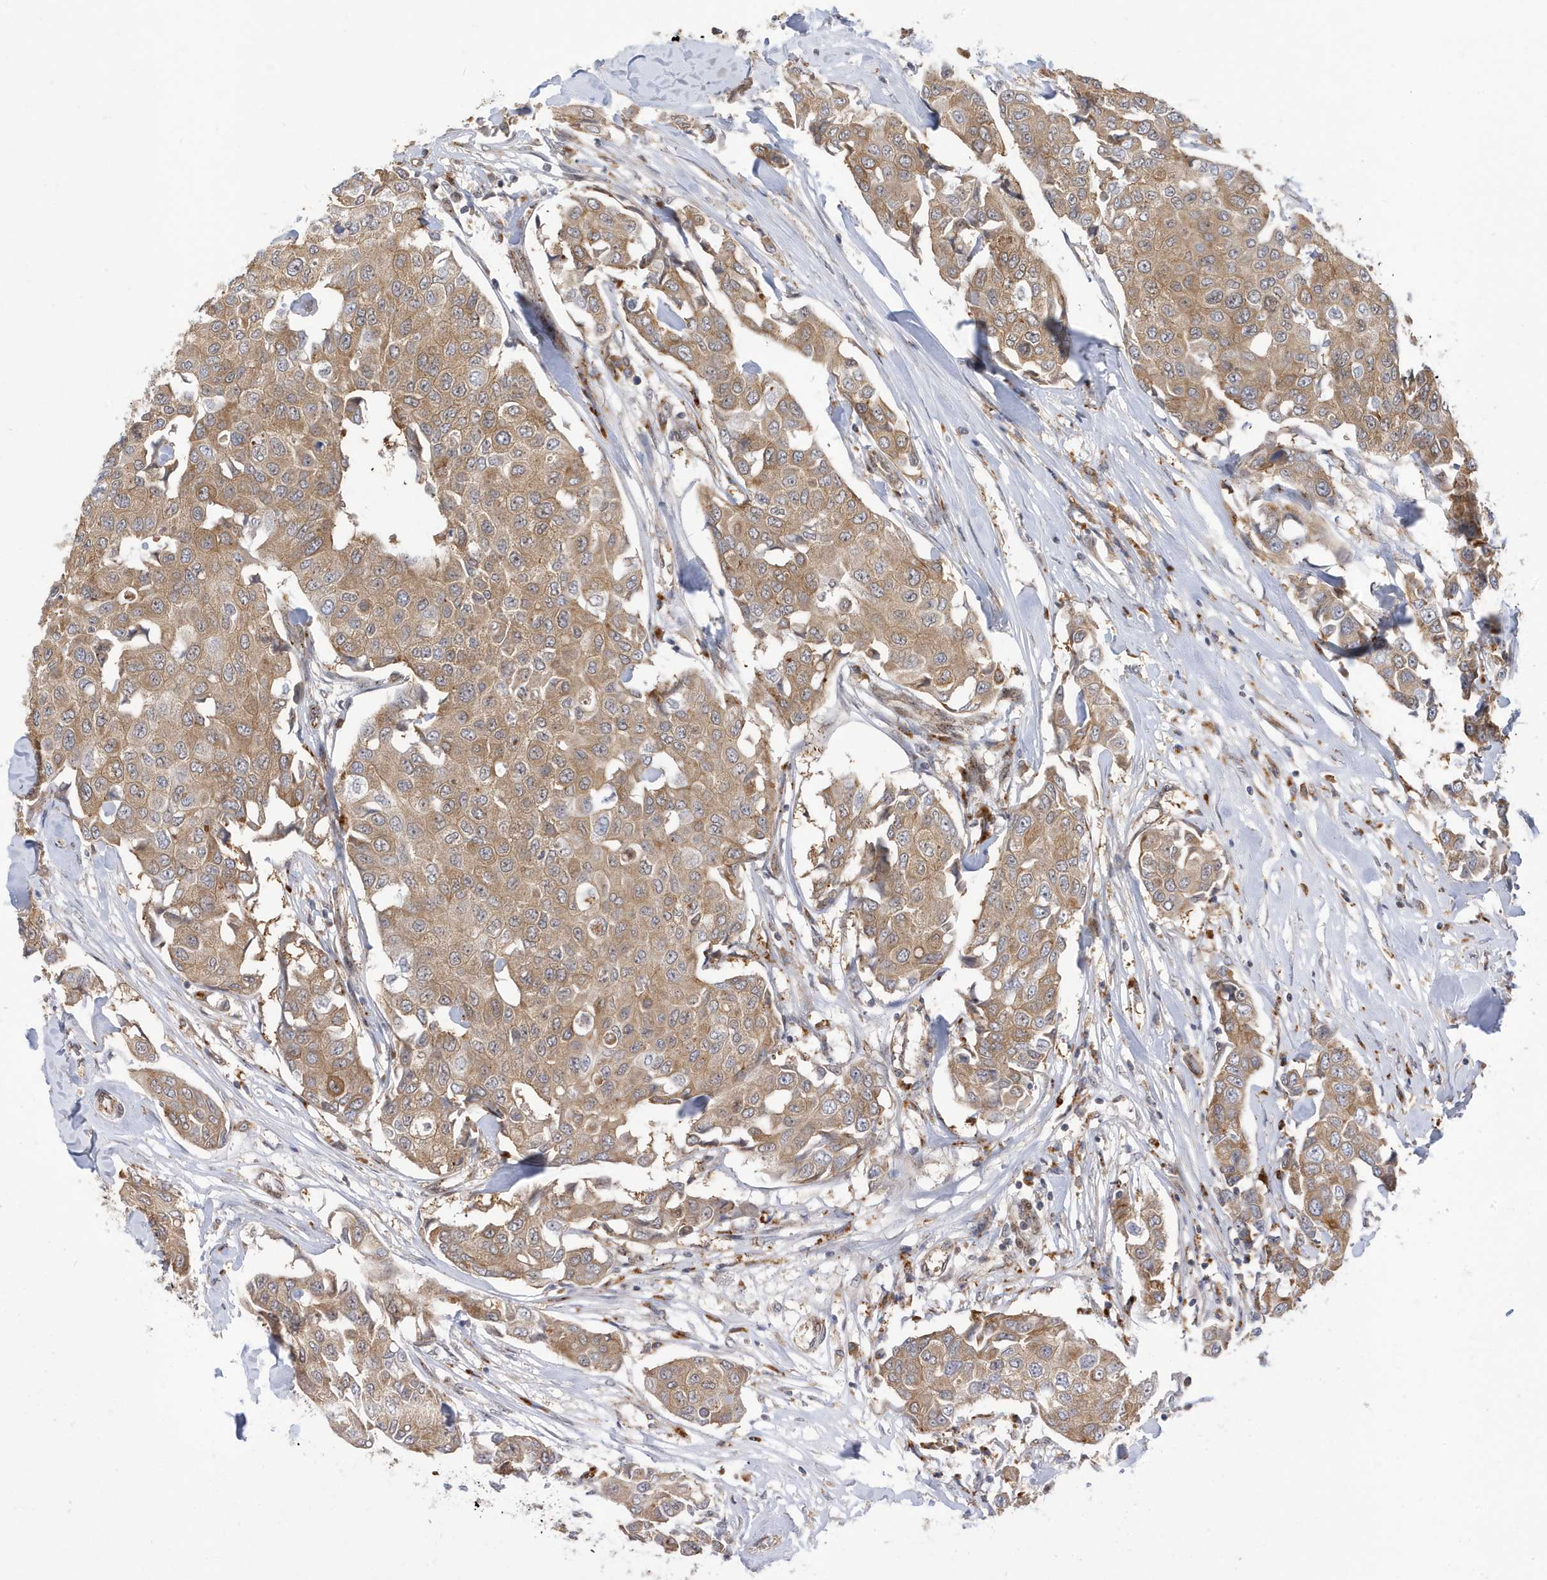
{"staining": {"intensity": "moderate", "quantity": ">75%", "location": "cytoplasmic/membranous"}, "tissue": "breast cancer", "cell_type": "Tumor cells", "image_type": "cancer", "snomed": [{"axis": "morphology", "description": "Duct carcinoma"}, {"axis": "topography", "description": "Breast"}], "caption": "Tumor cells show medium levels of moderate cytoplasmic/membranous staining in about >75% of cells in human invasive ductal carcinoma (breast).", "gene": "ZNF507", "patient": {"sex": "female", "age": 80}}